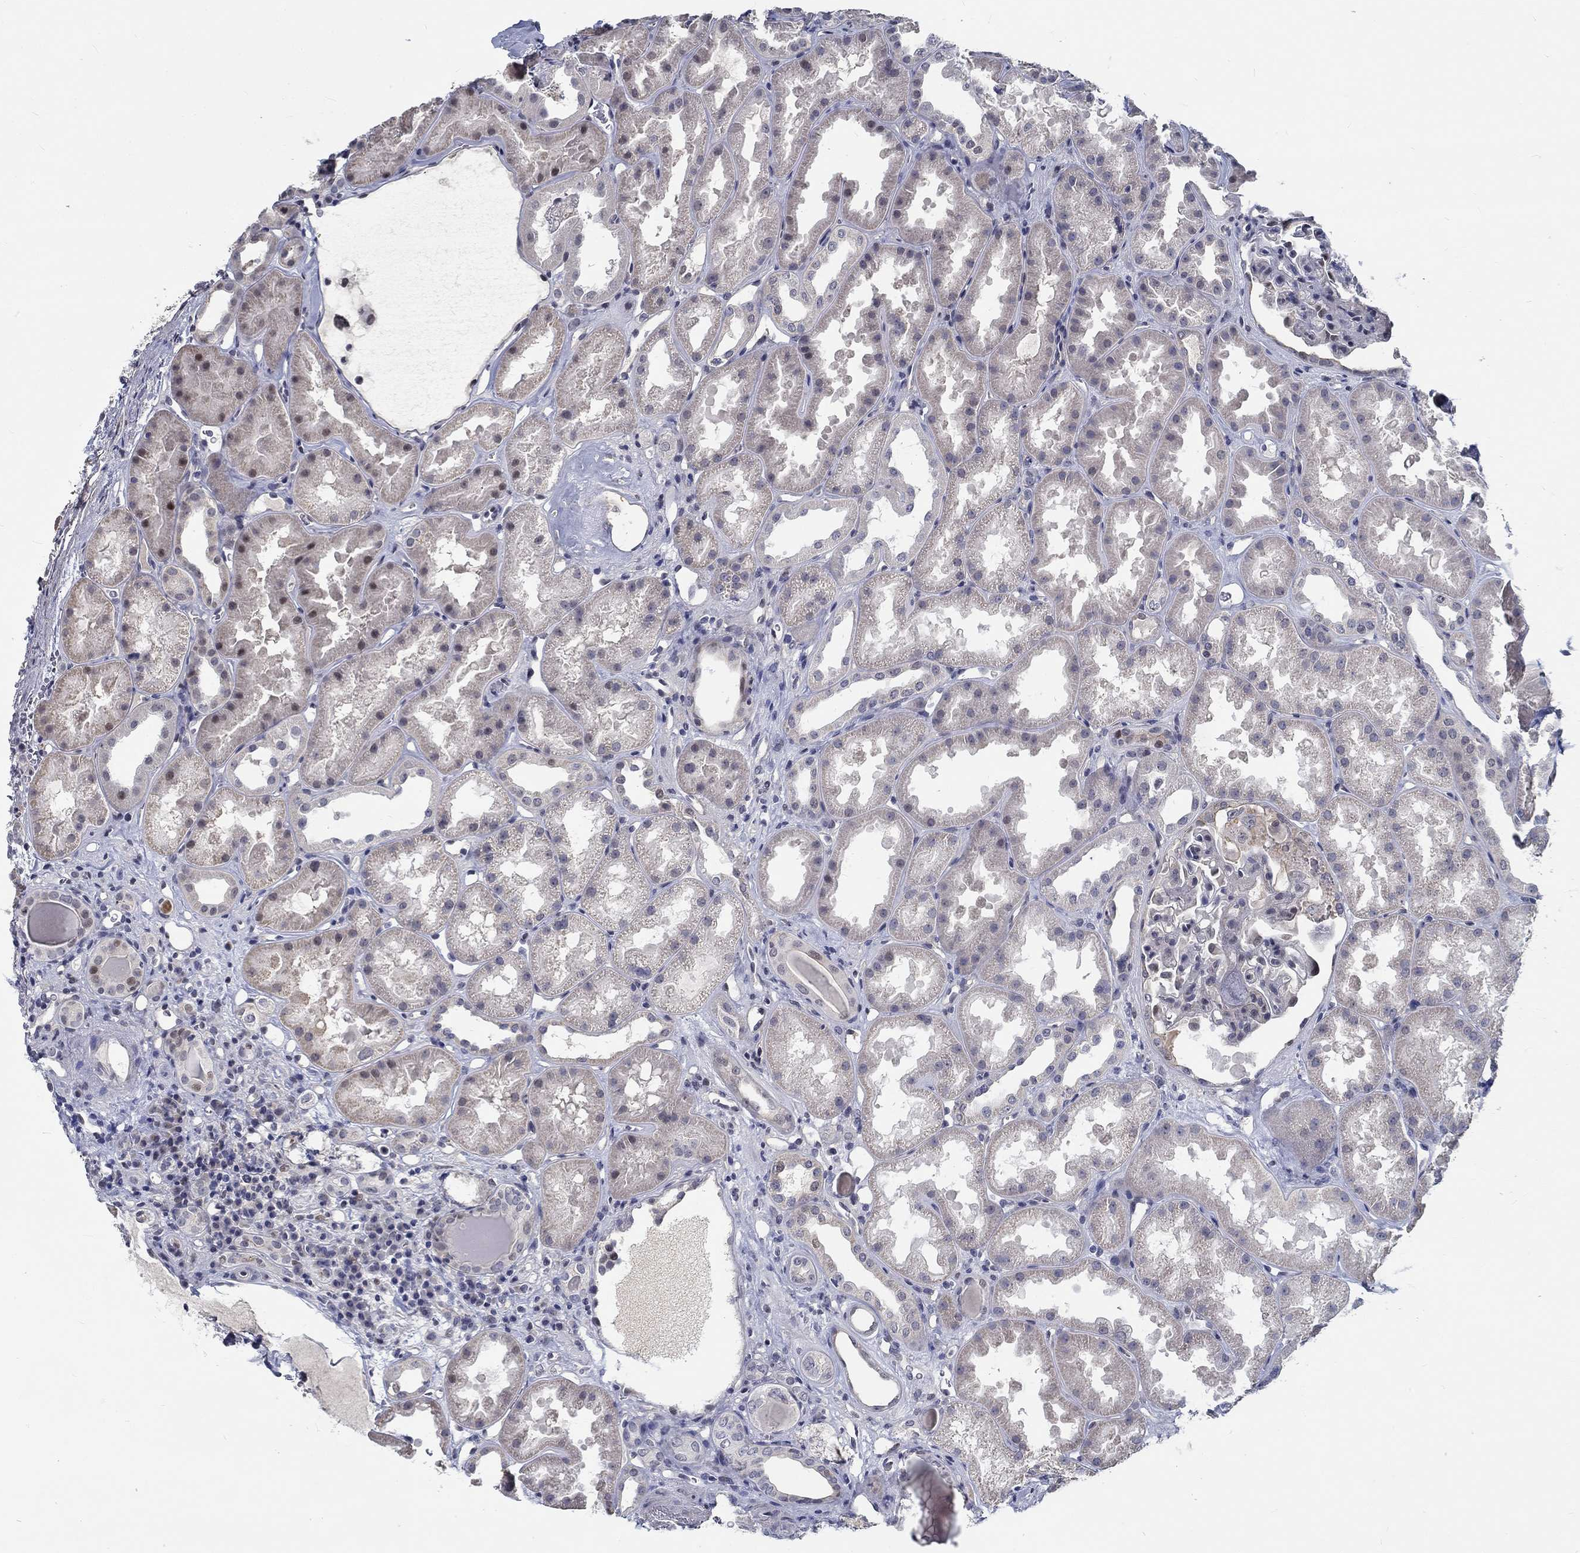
{"staining": {"intensity": "negative", "quantity": "none", "location": "none"}, "tissue": "kidney", "cell_type": "Cells in glomeruli", "image_type": "normal", "snomed": [{"axis": "morphology", "description": "Normal tissue, NOS"}, {"axis": "topography", "description": "Kidney"}], "caption": "The photomicrograph shows no significant expression in cells in glomeruli of kidney.", "gene": "MYBPC1", "patient": {"sex": "male", "age": 61}}